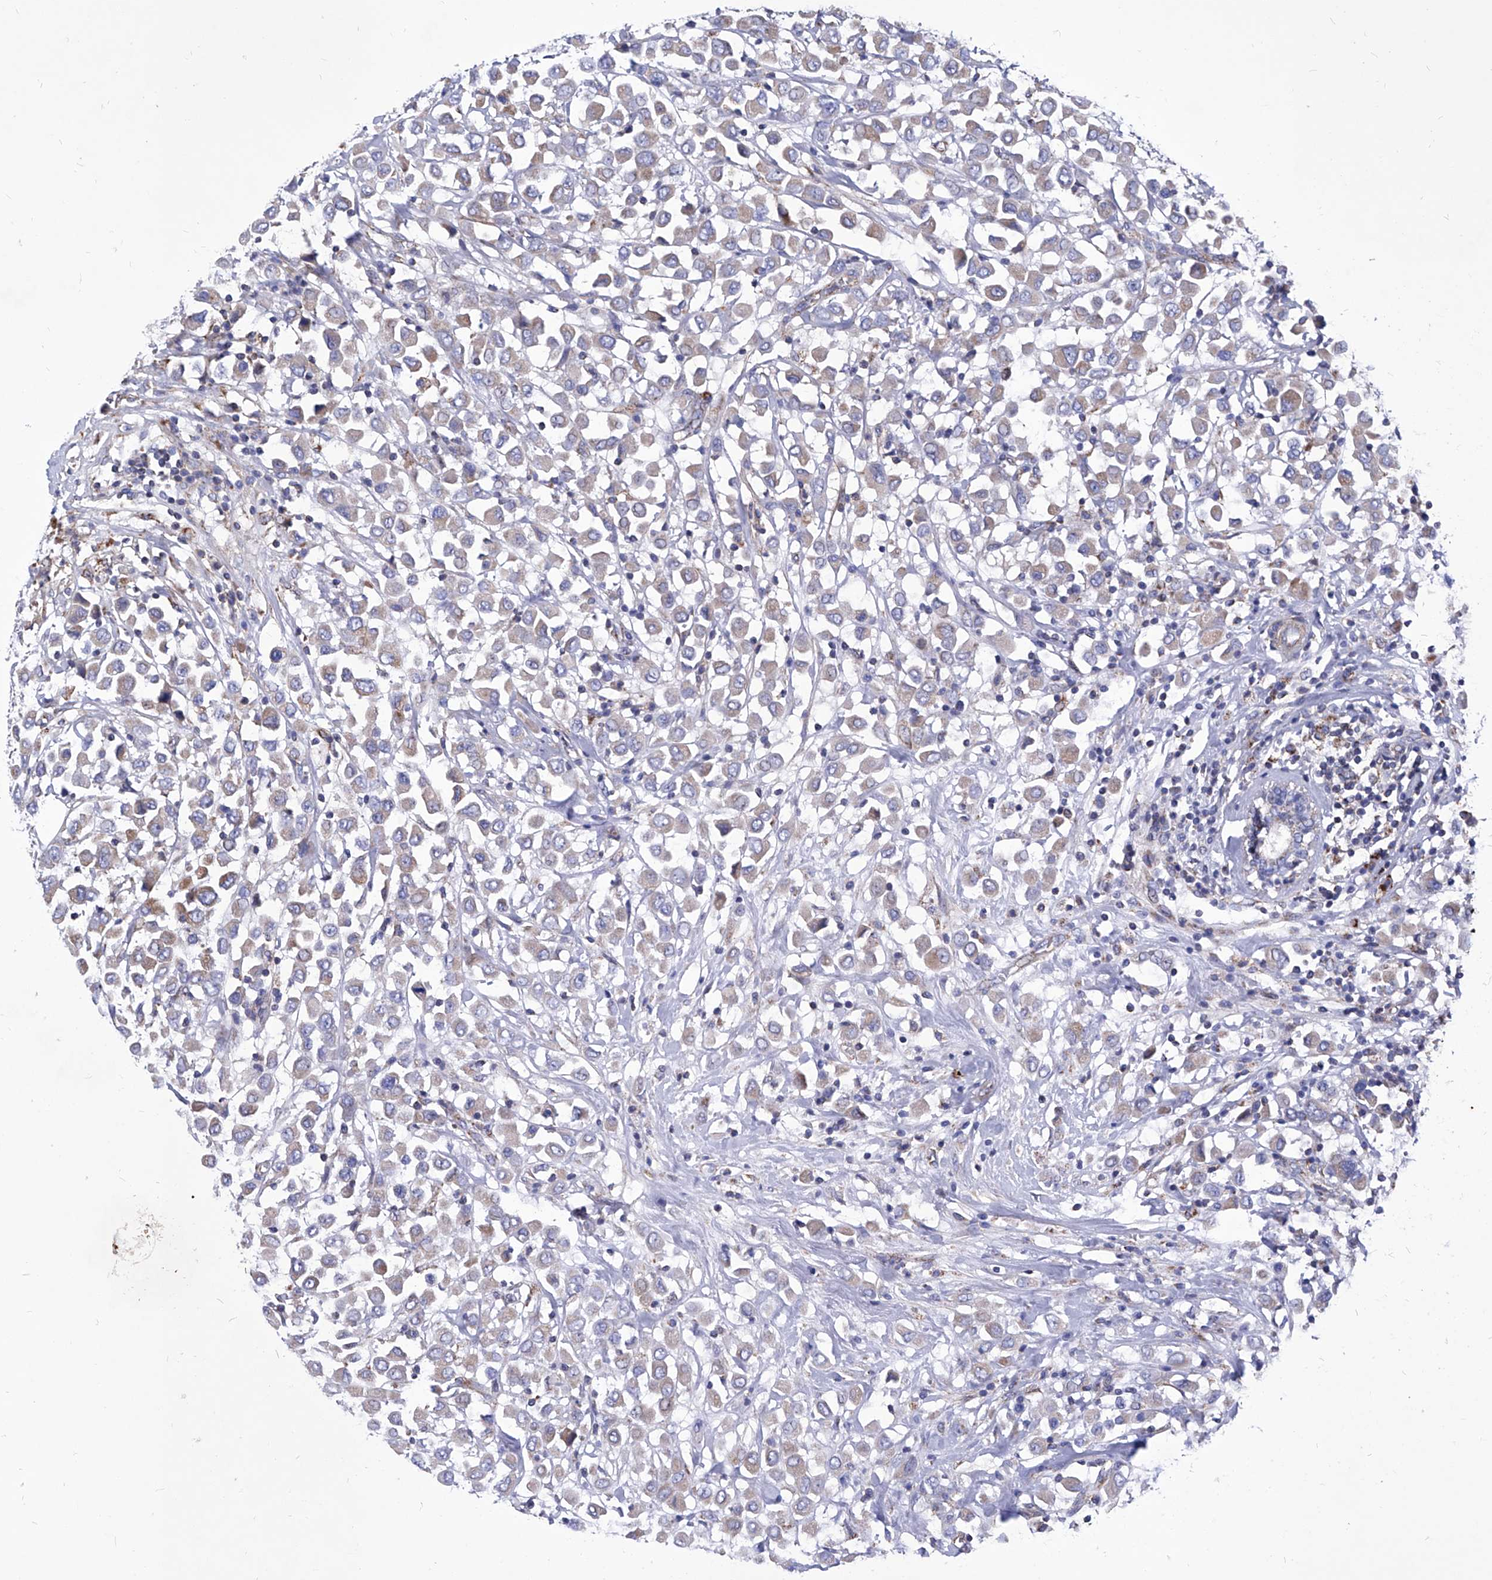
{"staining": {"intensity": "weak", "quantity": ">75%", "location": "cytoplasmic/membranous"}, "tissue": "breast cancer", "cell_type": "Tumor cells", "image_type": "cancer", "snomed": [{"axis": "morphology", "description": "Duct carcinoma"}, {"axis": "topography", "description": "Breast"}], "caption": "Tumor cells exhibit low levels of weak cytoplasmic/membranous expression in about >75% of cells in human breast invasive ductal carcinoma. The staining was performed using DAB, with brown indicating positive protein expression. Nuclei are stained blue with hematoxylin.", "gene": "HRNR", "patient": {"sex": "female", "age": 61}}